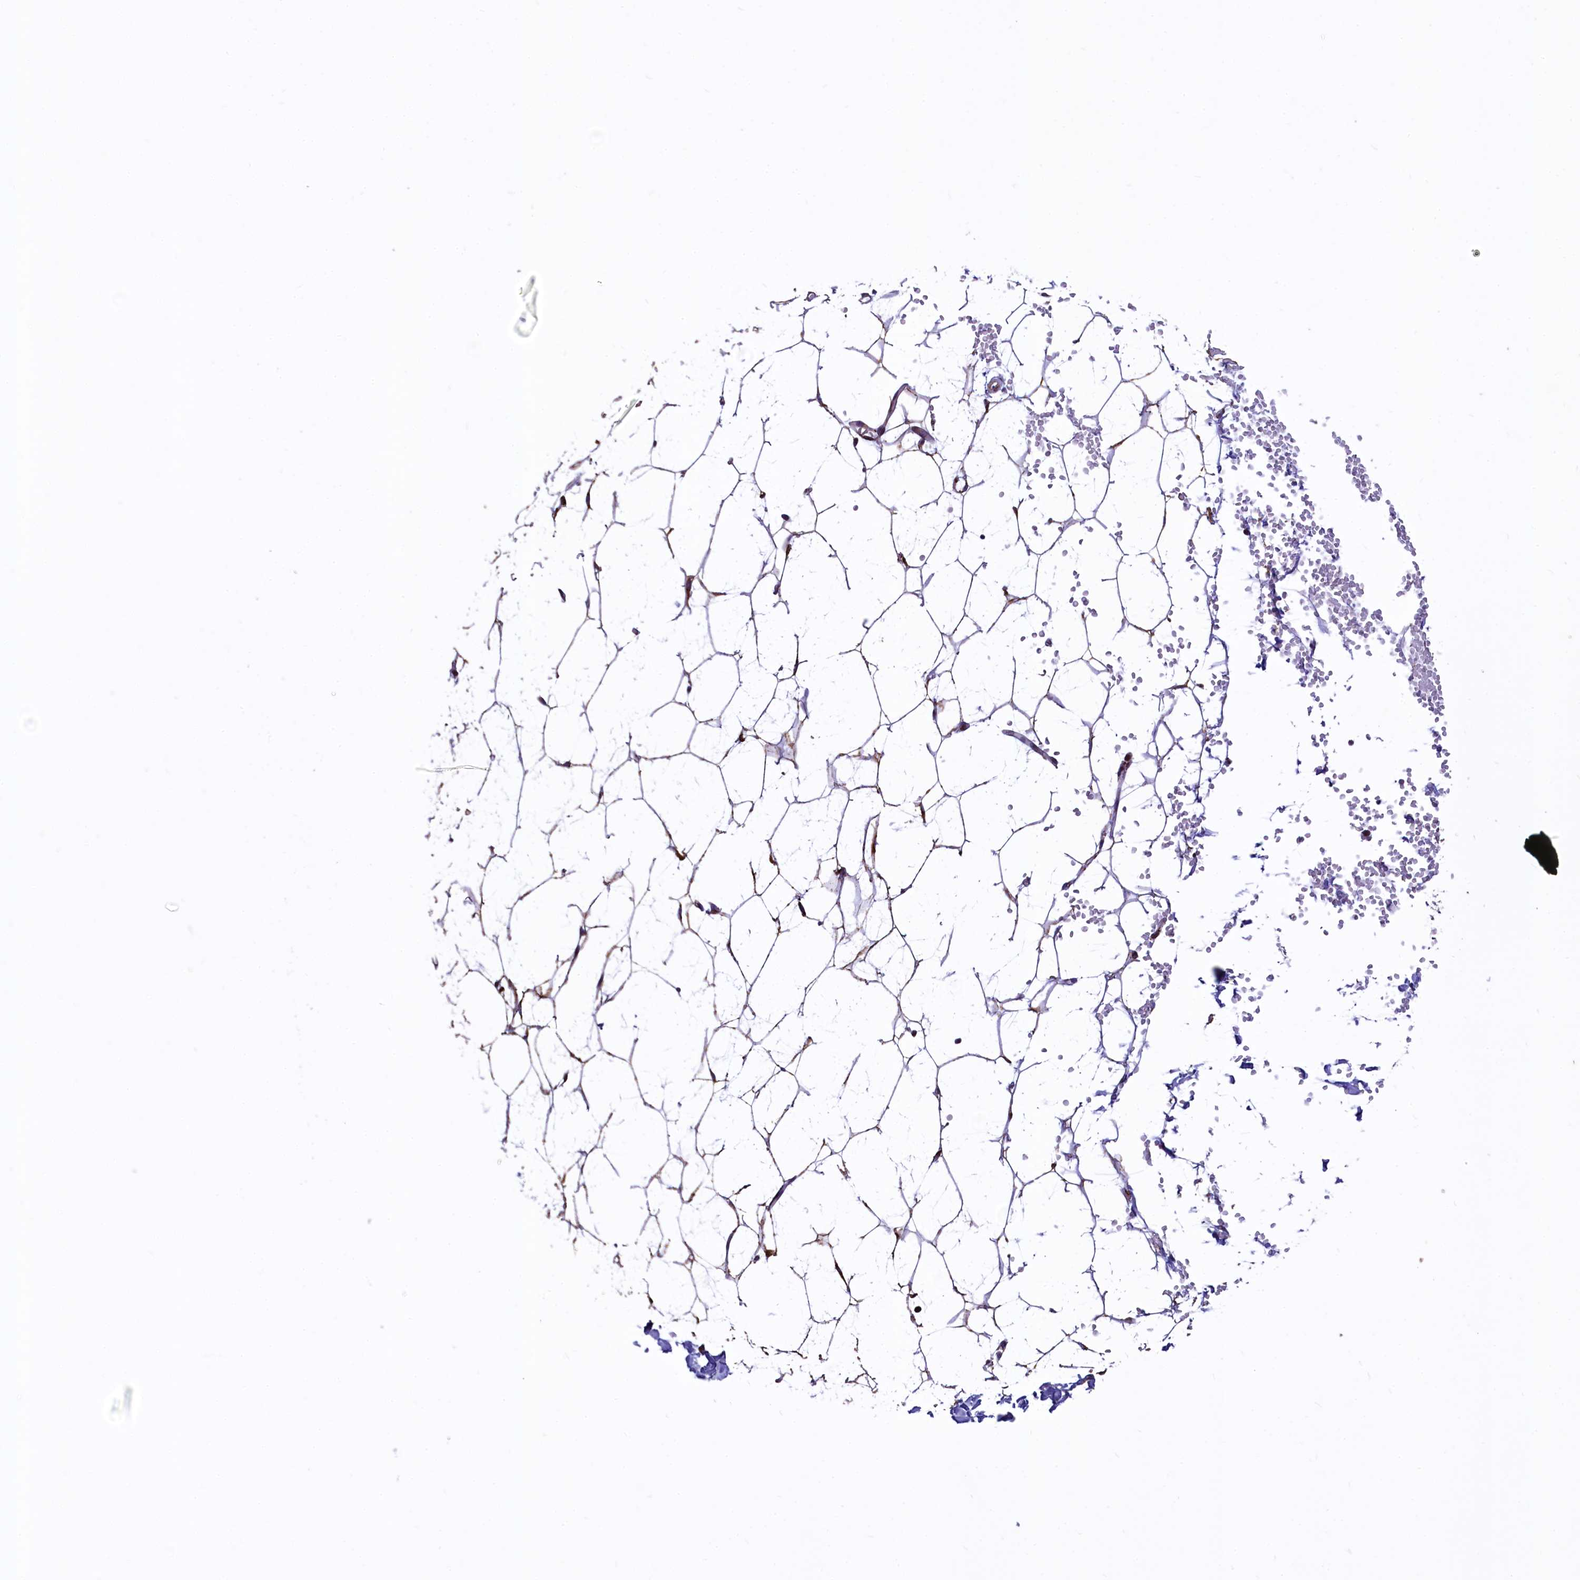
{"staining": {"intensity": "moderate", "quantity": "25%-75%", "location": "cytoplasmic/membranous"}, "tissue": "adipose tissue", "cell_type": "Adipocytes", "image_type": "normal", "snomed": [{"axis": "morphology", "description": "Normal tissue, NOS"}, {"axis": "topography", "description": "Breast"}], "caption": "This photomicrograph reveals immunohistochemistry (IHC) staining of benign human adipose tissue, with medium moderate cytoplasmic/membranous expression in about 25%-75% of adipocytes.", "gene": "VWCE", "patient": {"sex": "female", "age": 23}}